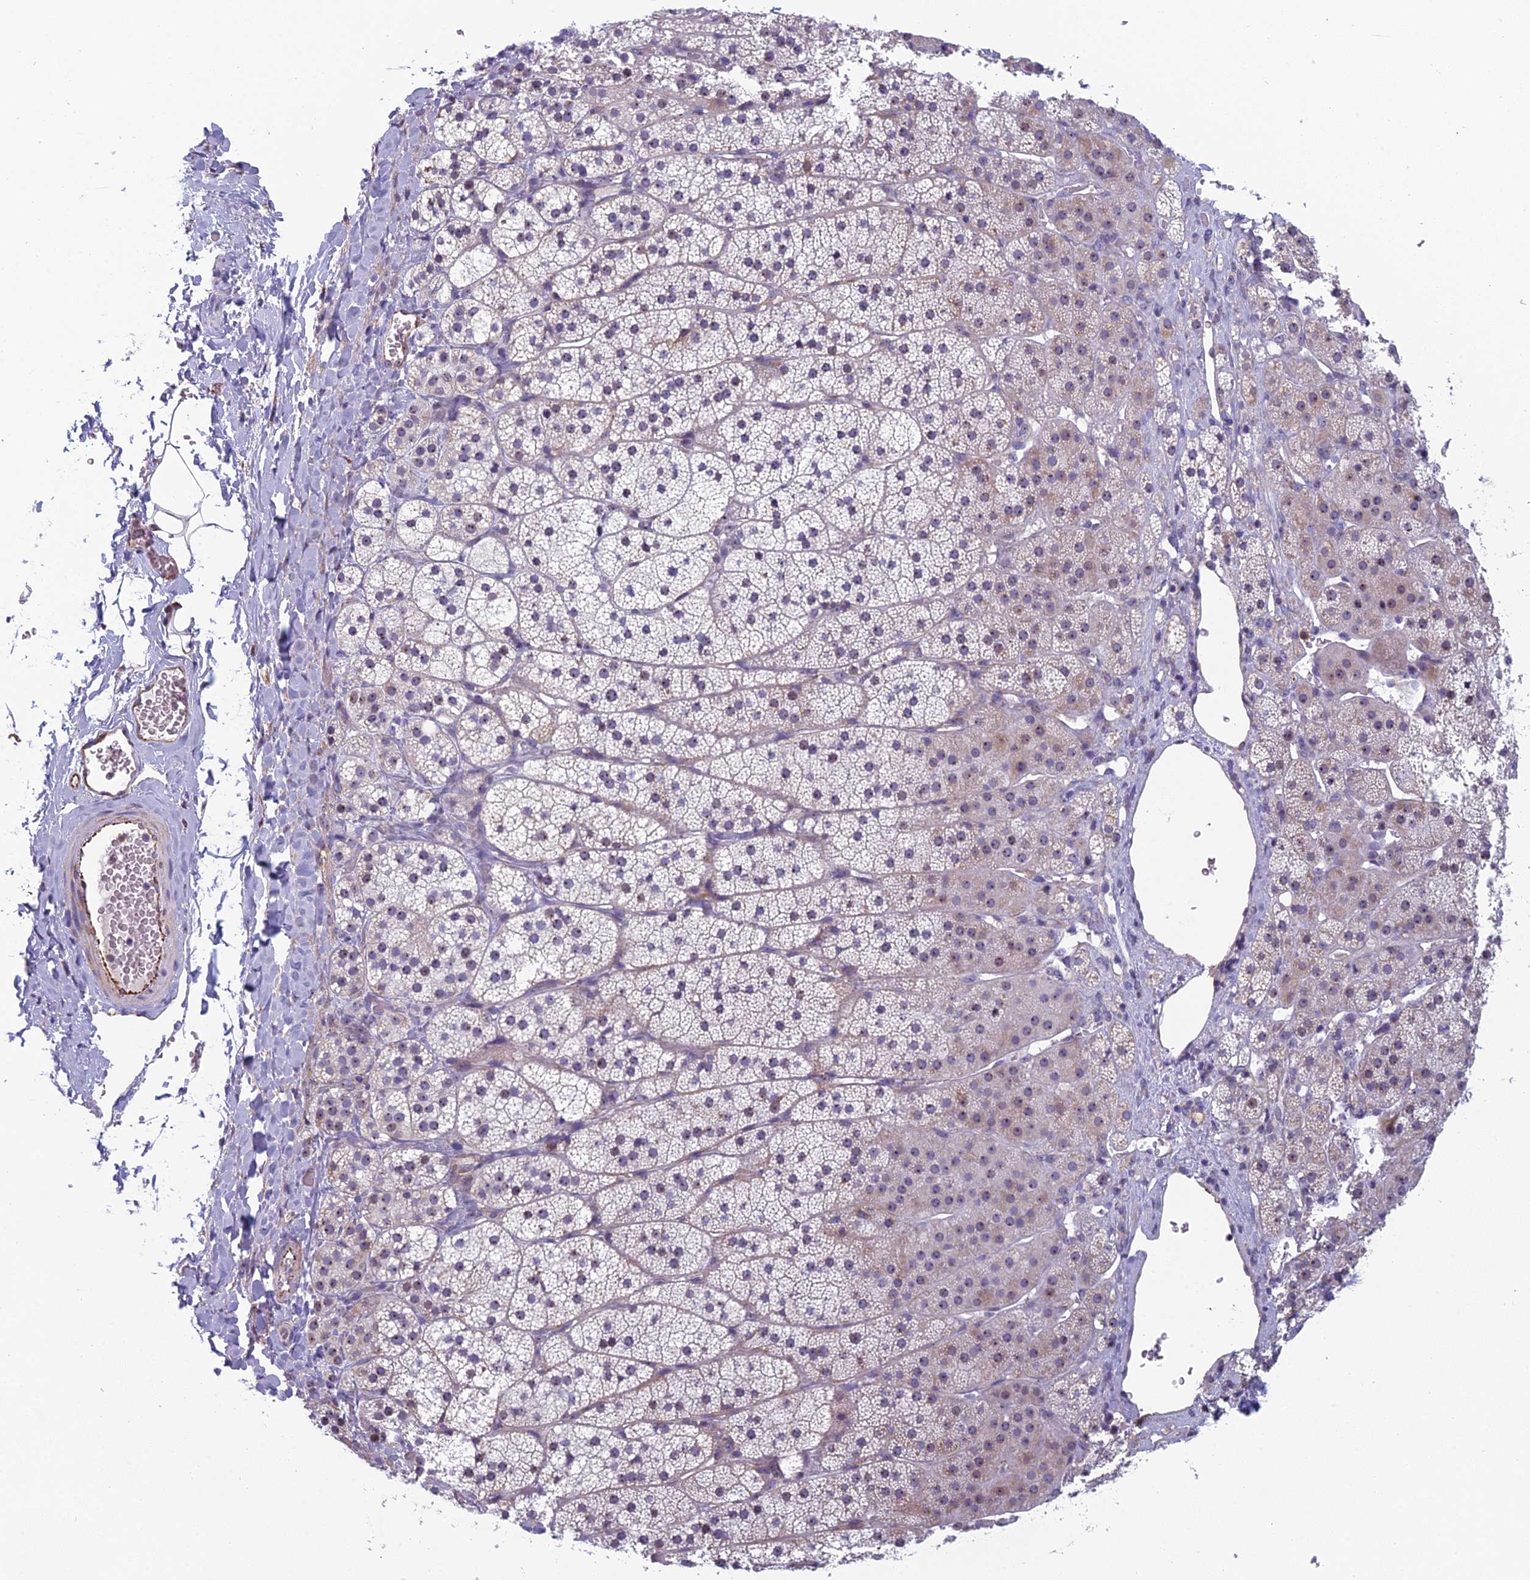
{"staining": {"intensity": "weak", "quantity": "<25%", "location": "nuclear"}, "tissue": "adrenal gland", "cell_type": "Glandular cells", "image_type": "normal", "snomed": [{"axis": "morphology", "description": "Normal tissue, NOS"}, {"axis": "topography", "description": "Adrenal gland"}], "caption": "An image of adrenal gland stained for a protein reveals no brown staining in glandular cells. (Stains: DAB immunohistochemistry (IHC) with hematoxylin counter stain, Microscopy: brightfield microscopy at high magnification).", "gene": "NOC2L", "patient": {"sex": "female", "age": 44}}